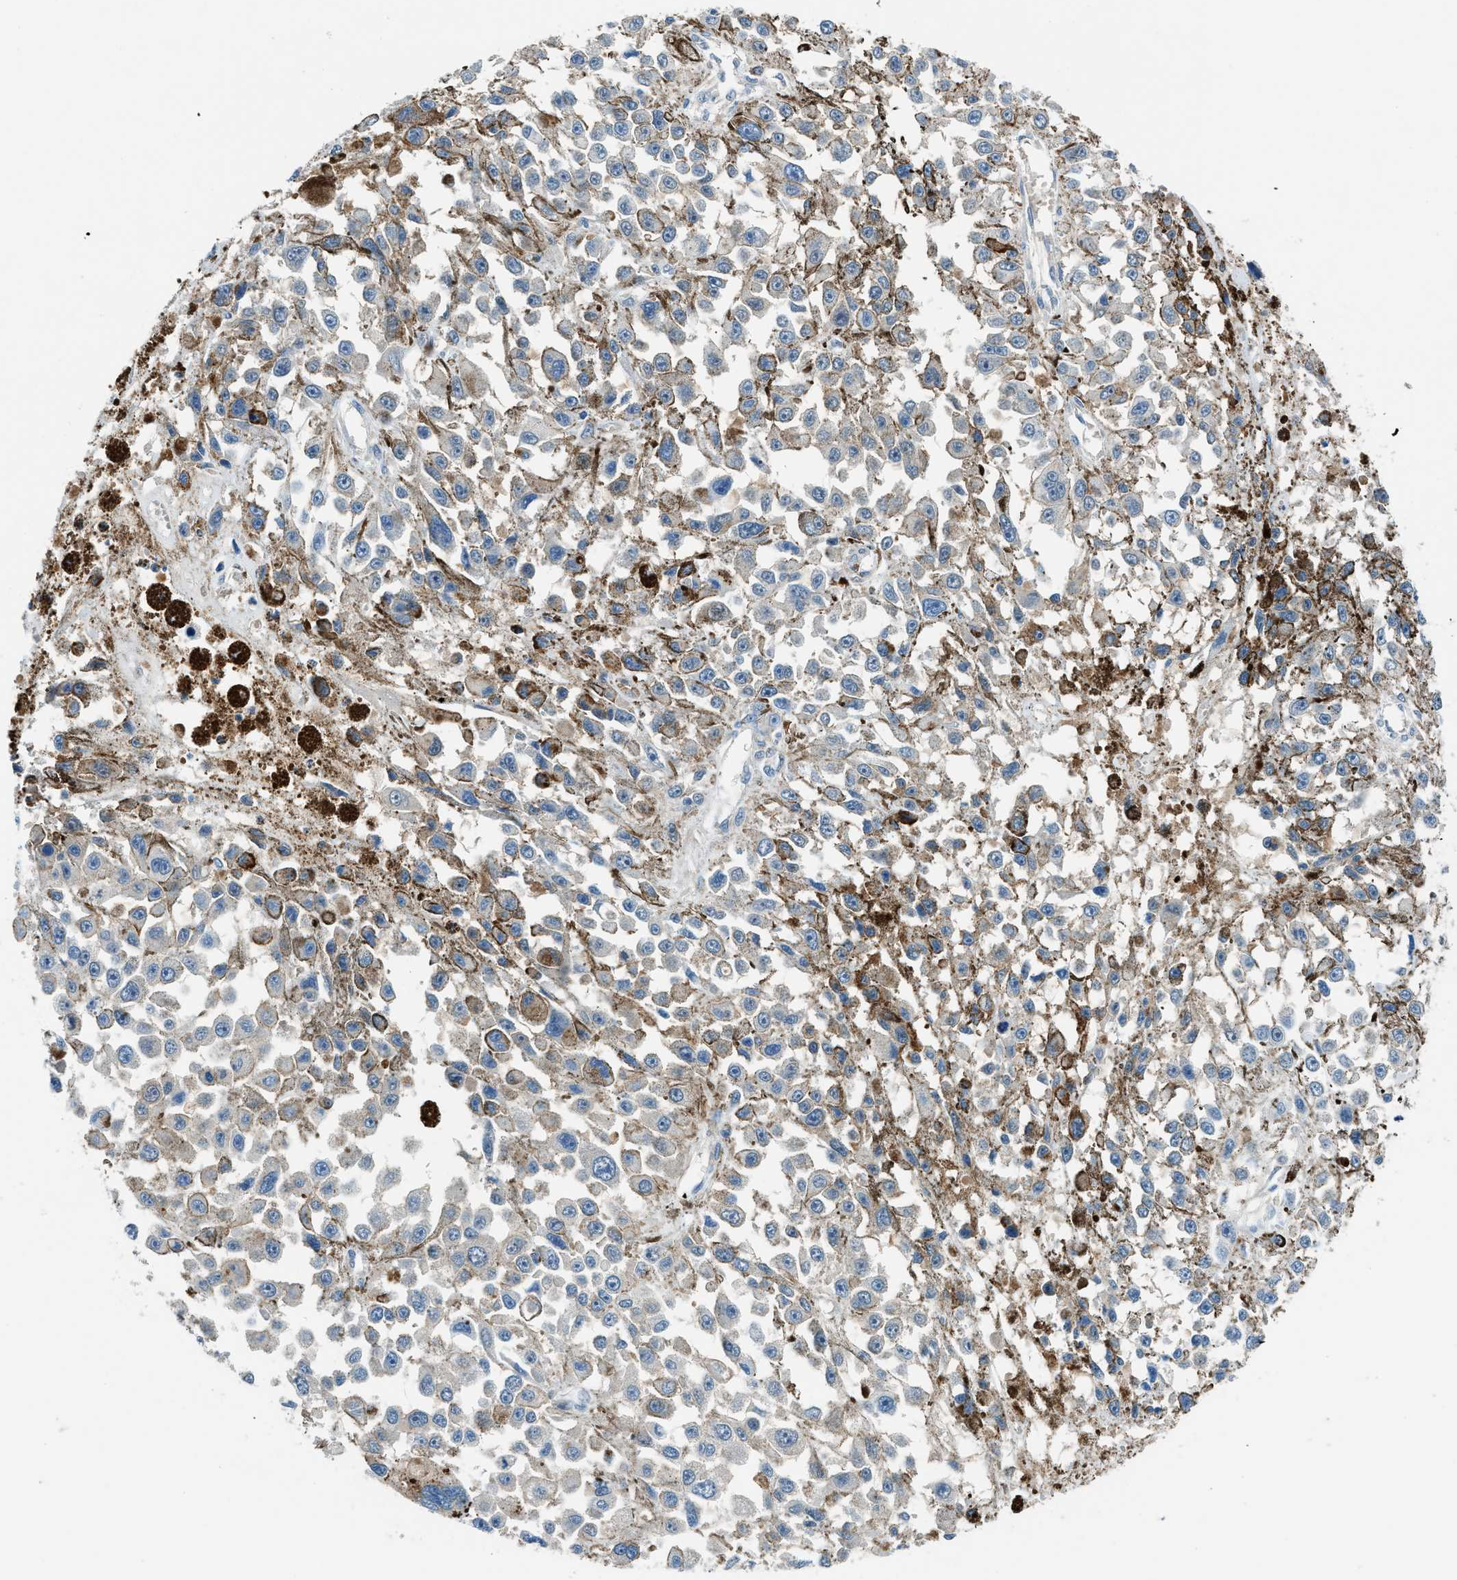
{"staining": {"intensity": "weak", "quantity": "<25%", "location": "cytoplasmic/membranous"}, "tissue": "melanoma", "cell_type": "Tumor cells", "image_type": "cancer", "snomed": [{"axis": "morphology", "description": "Malignant melanoma, Metastatic site"}, {"axis": "topography", "description": "Lymph node"}], "caption": "An image of human melanoma is negative for staining in tumor cells.", "gene": "ACP1", "patient": {"sex": "male", "age": 59}}